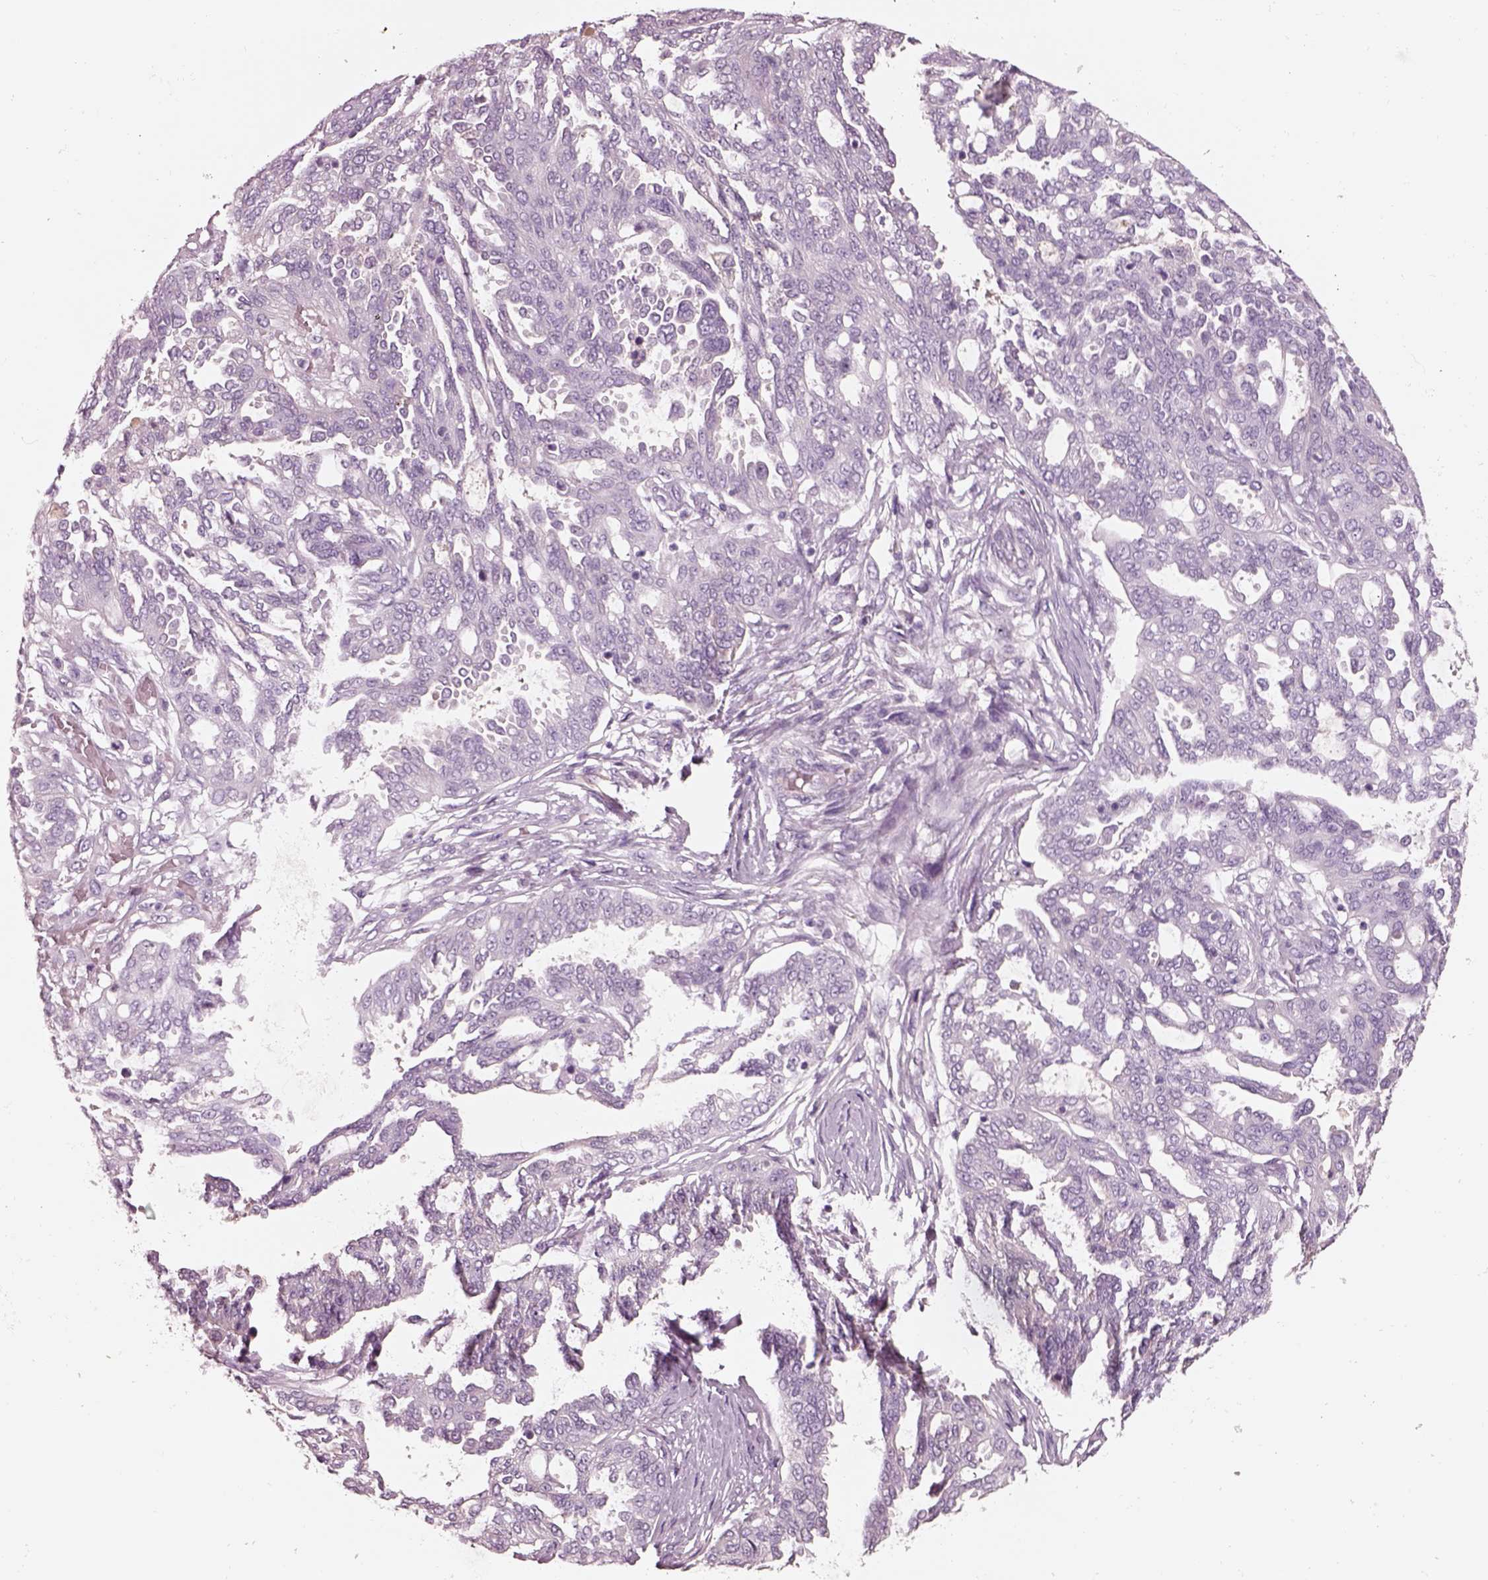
{"staining": {"intensity": "negative", "quantity": "none", "location": "none"}, "tissue": "ovarian cancer", "cell_type": "Tumor cells", "image_type": "cancer", "snomed": [{"axis": "morphology", "description": "Cystadenocarcinoma, serous, NOS"}, {"axis": "topography", "description": "Ovary"}], "caption": "This is an immunohistochemistry (IHC) image of human ovarian serous cystadenocarcinoma. There is no expression in tumor cells.", "gene": "IGLL1", "patient": {"sex": "female", "age": 67}}